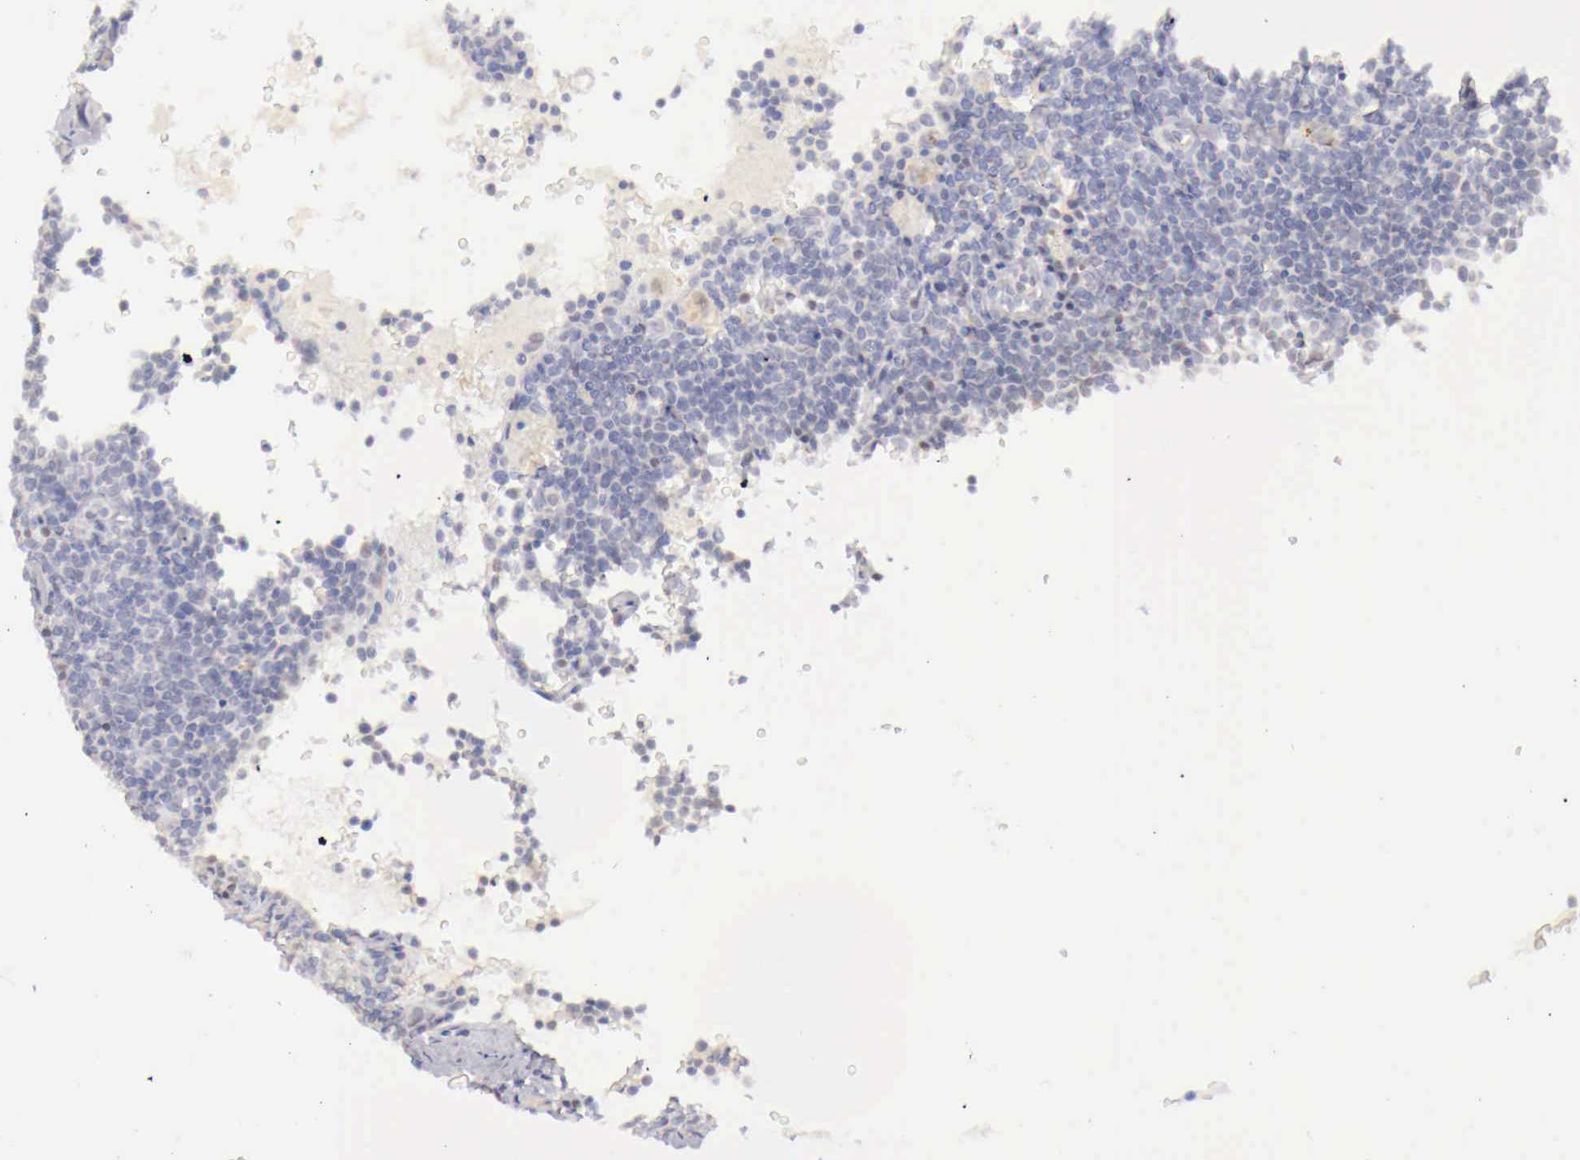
{"staining": {"intensity": "negative", "quantity": "none", "location": "none"}, "tissue": "lymphoma", "cell_type": "Tumor cells", "image_type": "cancer", "snomed": [{"axis": "morphology", "description": "Malignant lymphoma, non-Hodgkin's type, High grade"}, {"axis": "topography", "description": "Lymph node"}], "caption": "An immunohistochemistry histopathology image of high-grade malignant lymphoma, non-Hodgkin's type is shown. There is no staining in tumor cells of high-grade malignant lymphoma, non-Hodgkin's type.", "gene": "UBA1", "patient": {"sex": "female", "age": 76}}